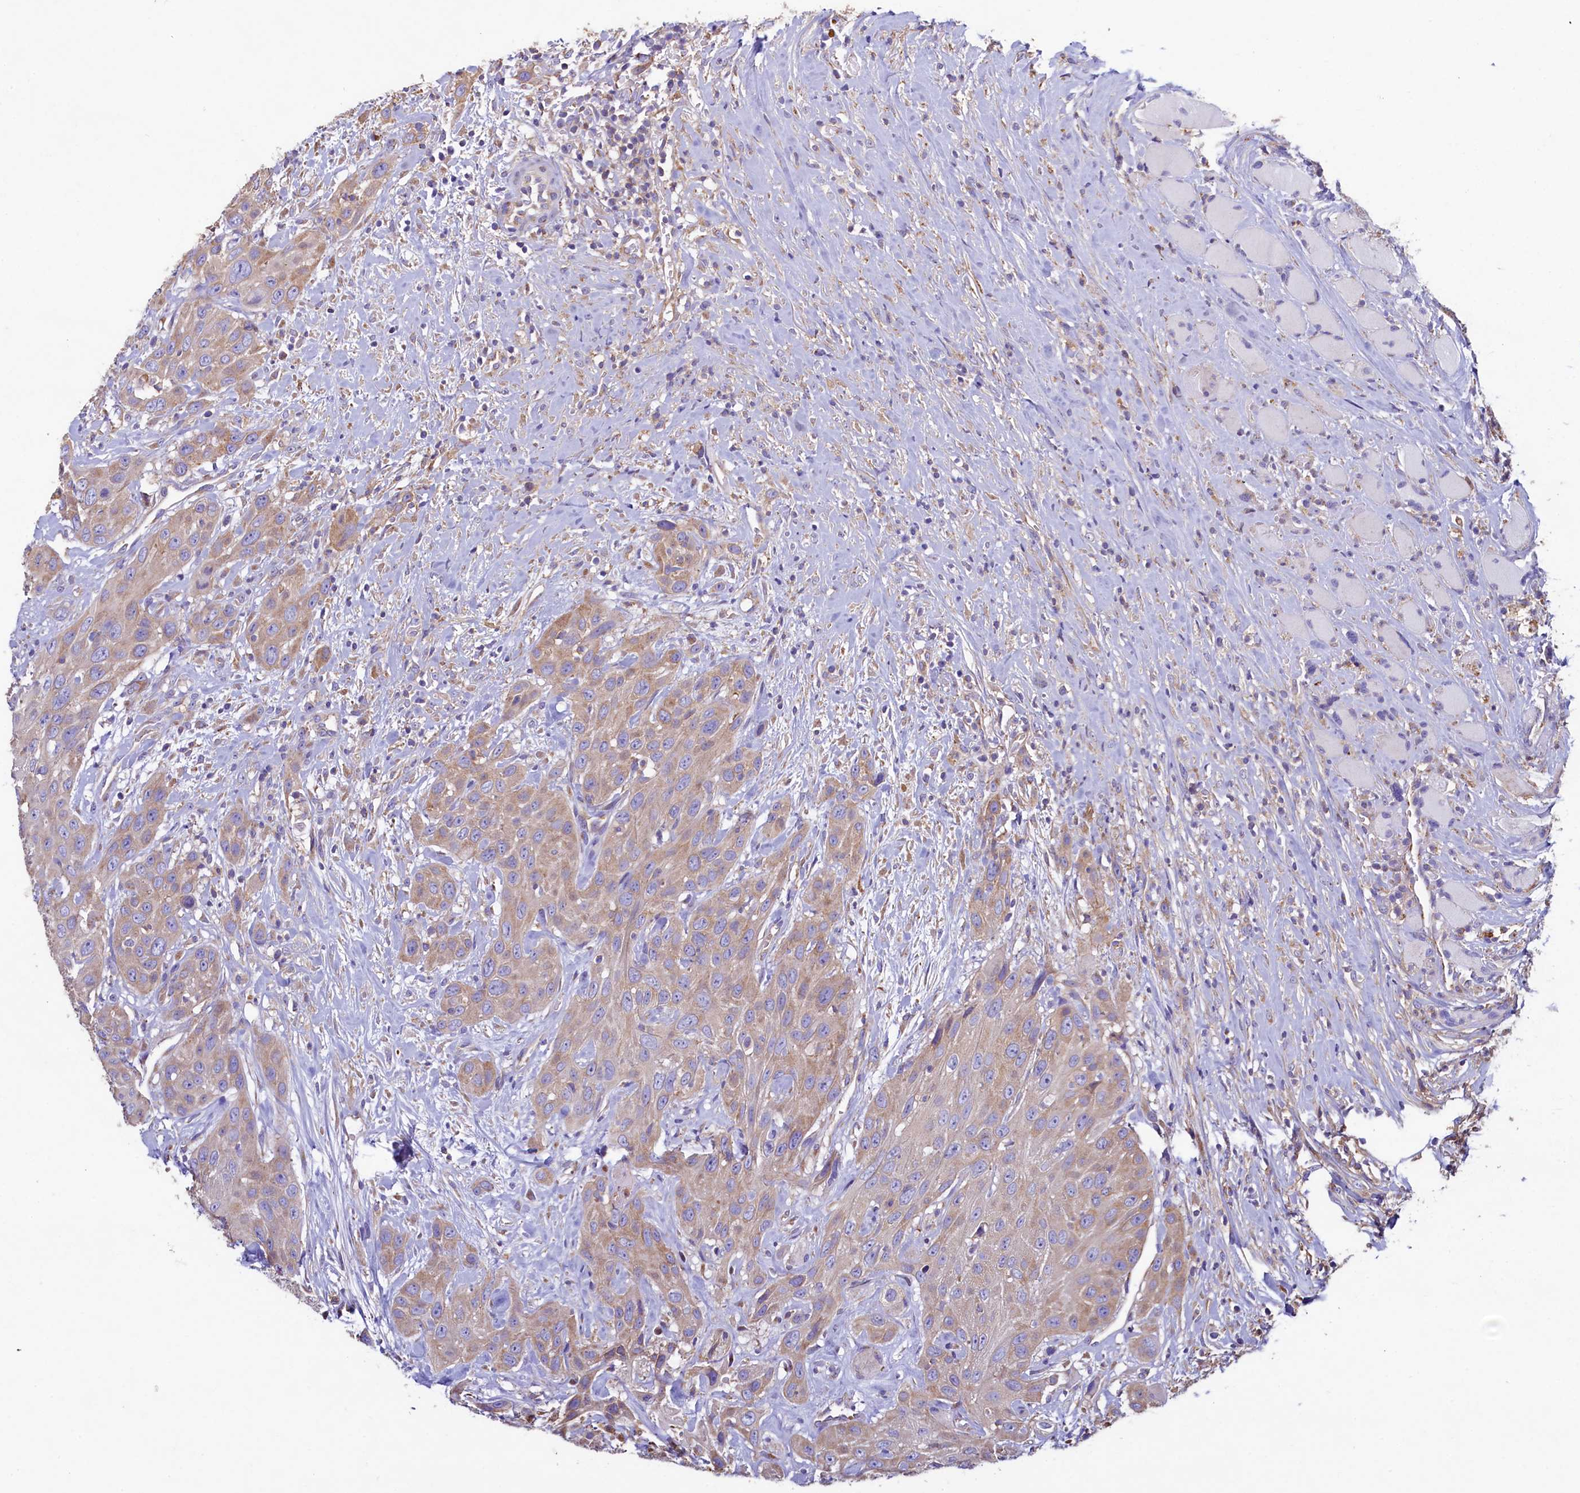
{"staining": {"intensity": "moderate", "quantity": ">75%", "location": "cytoplasmic/membranous"}, "tissue": "head and neck cancer", "cell_type": "Tumor cells", "image_type": "cancer", "snomed": [{"axis": "morphology", "description": "Squamous cell carcinoma, NOS"}, {"axis": "topography", "description": "Head-Neck"}], "caption": "This is a photomicrograph of immunohistochemistry (IHC) staining of head and neck squamous cell carcinoma, which shows moderate staining in the cytoplasmic/membranous of tumor cells.", "gene": "GPR21", "patient": {"sex": "male", "age": 81}}